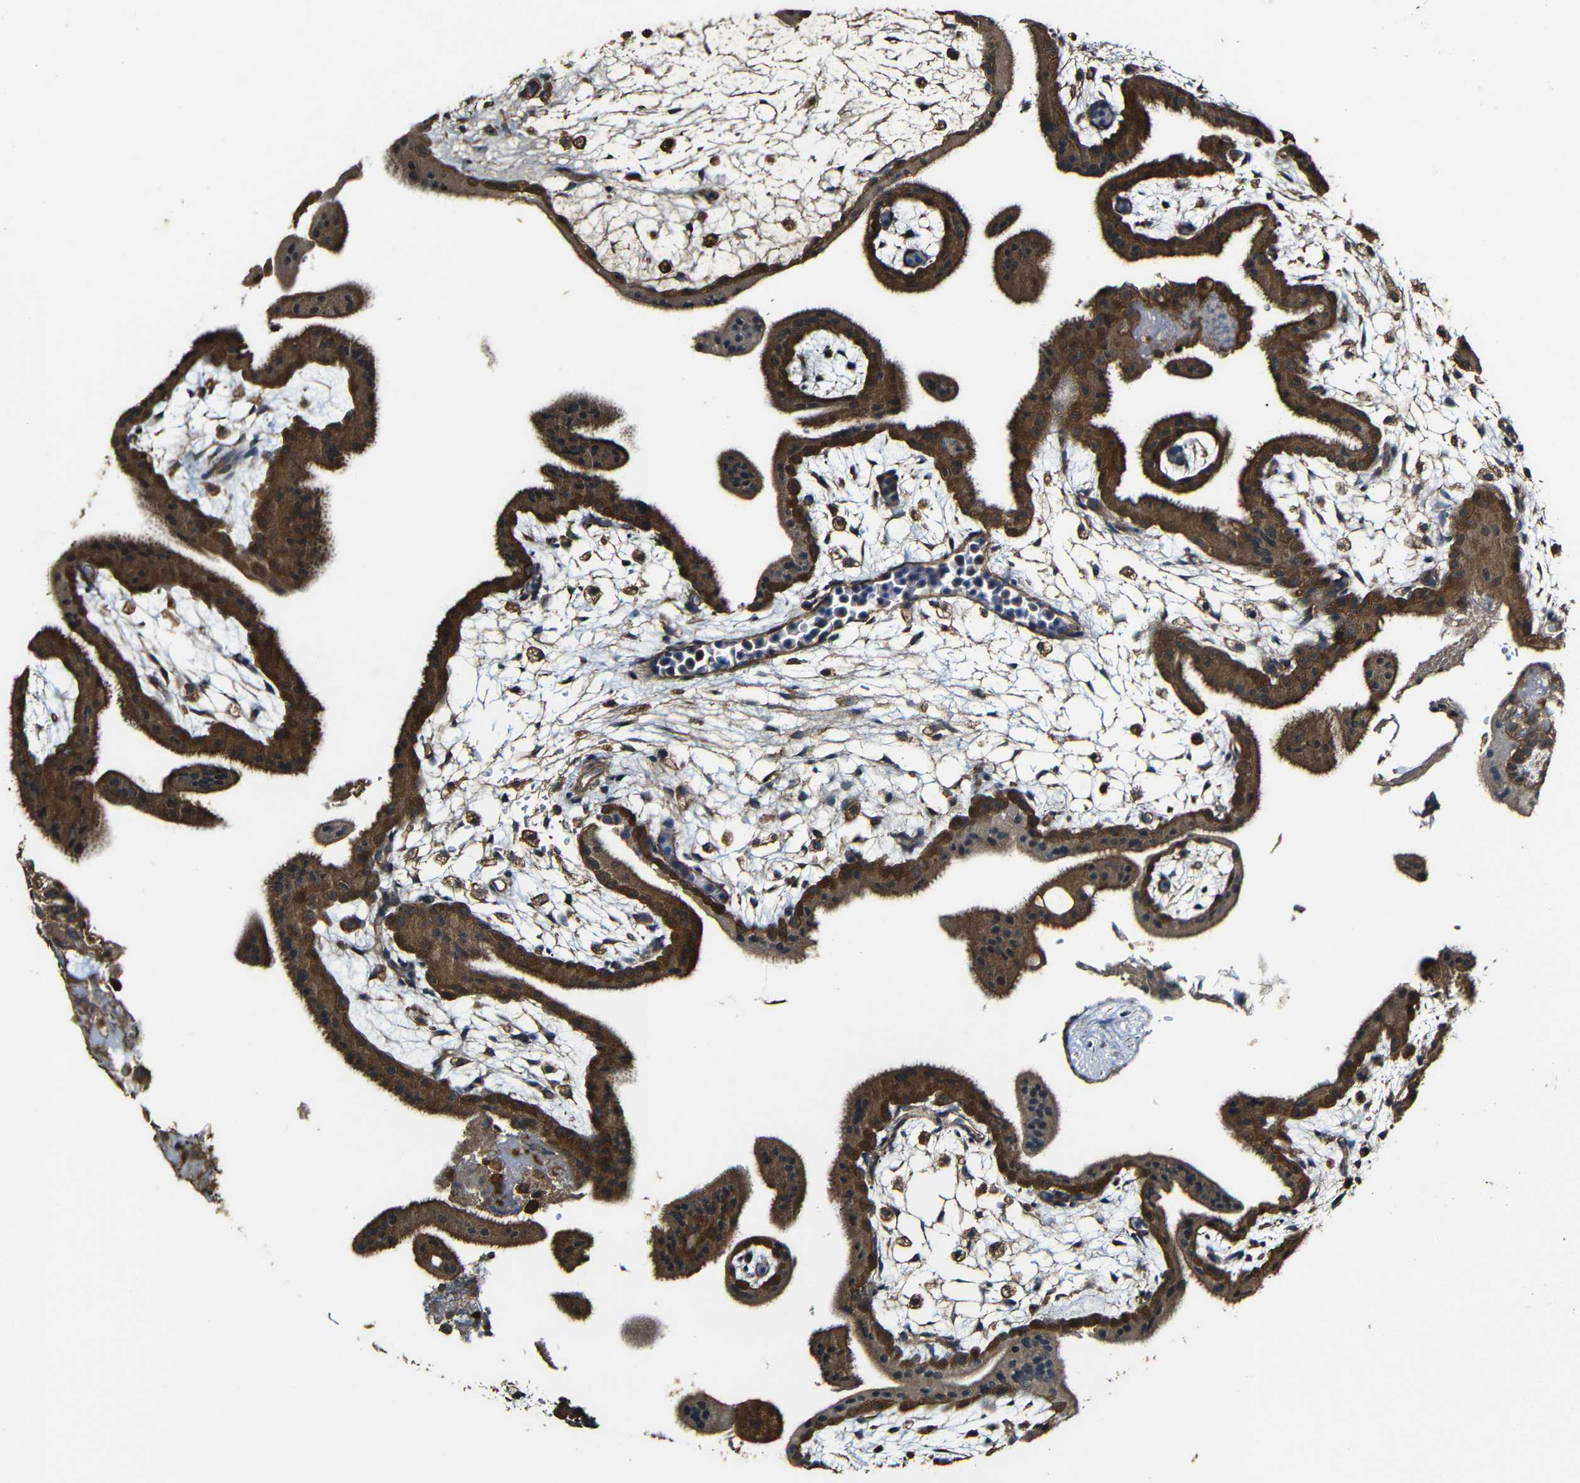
{"staining": {"intensity": "moderate", "quantity": ">75%", "location": "cytoplasmic/membranous"}, "tissue": "placenta", "cell_type": "Decidual cells", "image_type": "normal", "snomed": [{"axis": "morphology", "description": "Normal tissue, NOS"}, {"axis": "topography", "description": "Placenta"}], "caption": "Immunohistochemistry (IHC) staining of benign placenta, which exhibits medium levels of moderate cytoplasmic/membranous staining in approximately >75% of decidual cells indicating moderate cytoplasmic/membranous protein expression. The staining was performed using DAB (brown) for protein detection and nuclei were counterstained in hematoxylin (blue).", "gene": "CASP8", "patient": {"sex": "female", "age": 35}}